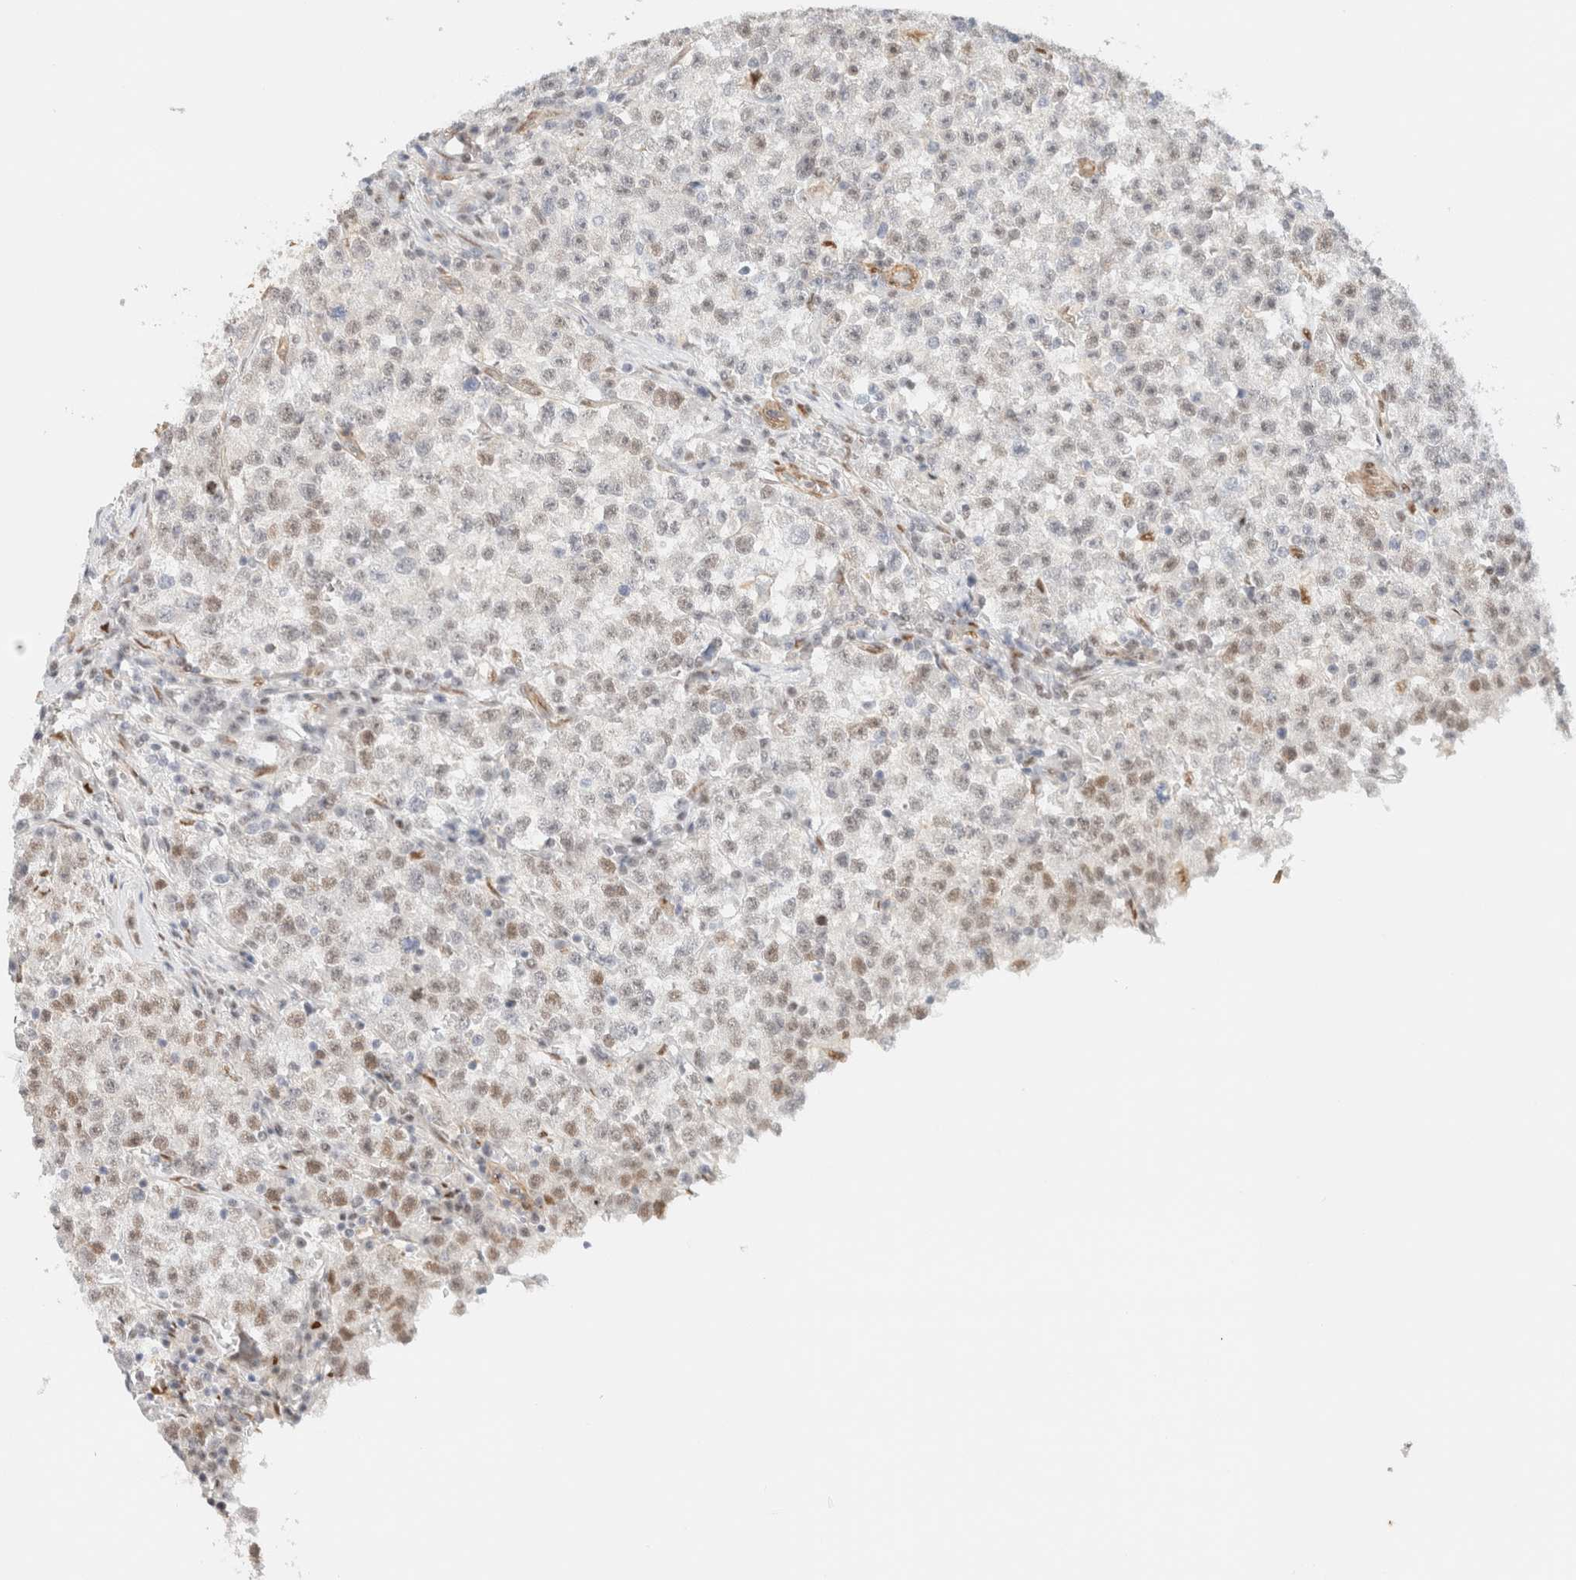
{"staining": {"intensity": "moderate", "quantity": "<25%", "location": "nuclear"}, "tissue": "testis cancer", "cell_type": "Tumor cells", "image_type": "cancer", "snomed": [{"axis": "morphology", "description": "Seminoma, NOS"}, {"axis": "topography", "description": "Testis"}], "caption": "Protein expression analysis of testis cancer shows moderate nuclear expression in approximately <25% of tumor cells. The protein is stained brown, and the nuclei are stained in blue (DAB (3,3'-diaminobenzidine) IHC with brightfield microscopy, high magnification).", "gene": "ARID5A", "patient": {"sex": "male", "age": 22}}